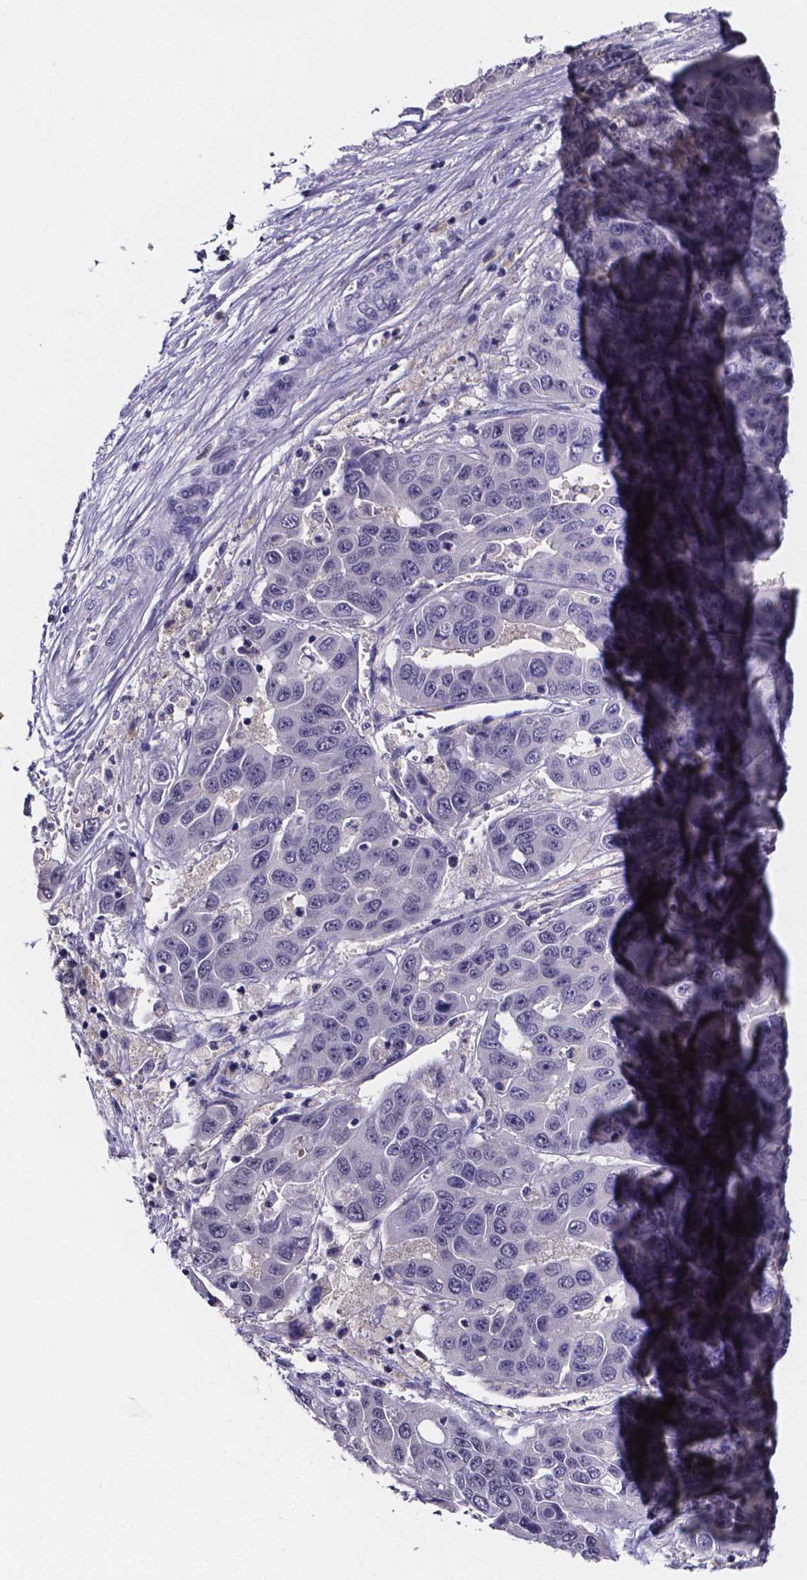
{"staining": {"intensity": "negative", "quantity": "none", "location": "none"}, "tissue": "liver cancer", "cell_type": "Tumor cells", "image_type": "cancer", "snomed": [{"axis": "morphology", "description": "Cholangiocarcinoma"}, {"axis": "topography", "description": "Liver"}], "caption": "A micrograph of liver cancer (cholangiocarcinoma) stained for a protein displays no brown staining in tumor cells. (Stains: DAB (3,3'-diaminobenzidine) immunohistochemistry (IHC) with hematoxylin counter stain, Microscopy: brightfield microscopy at high magnification).", "gene": "IZUMO1", "patient": {"sex": "female", "age": 52}}